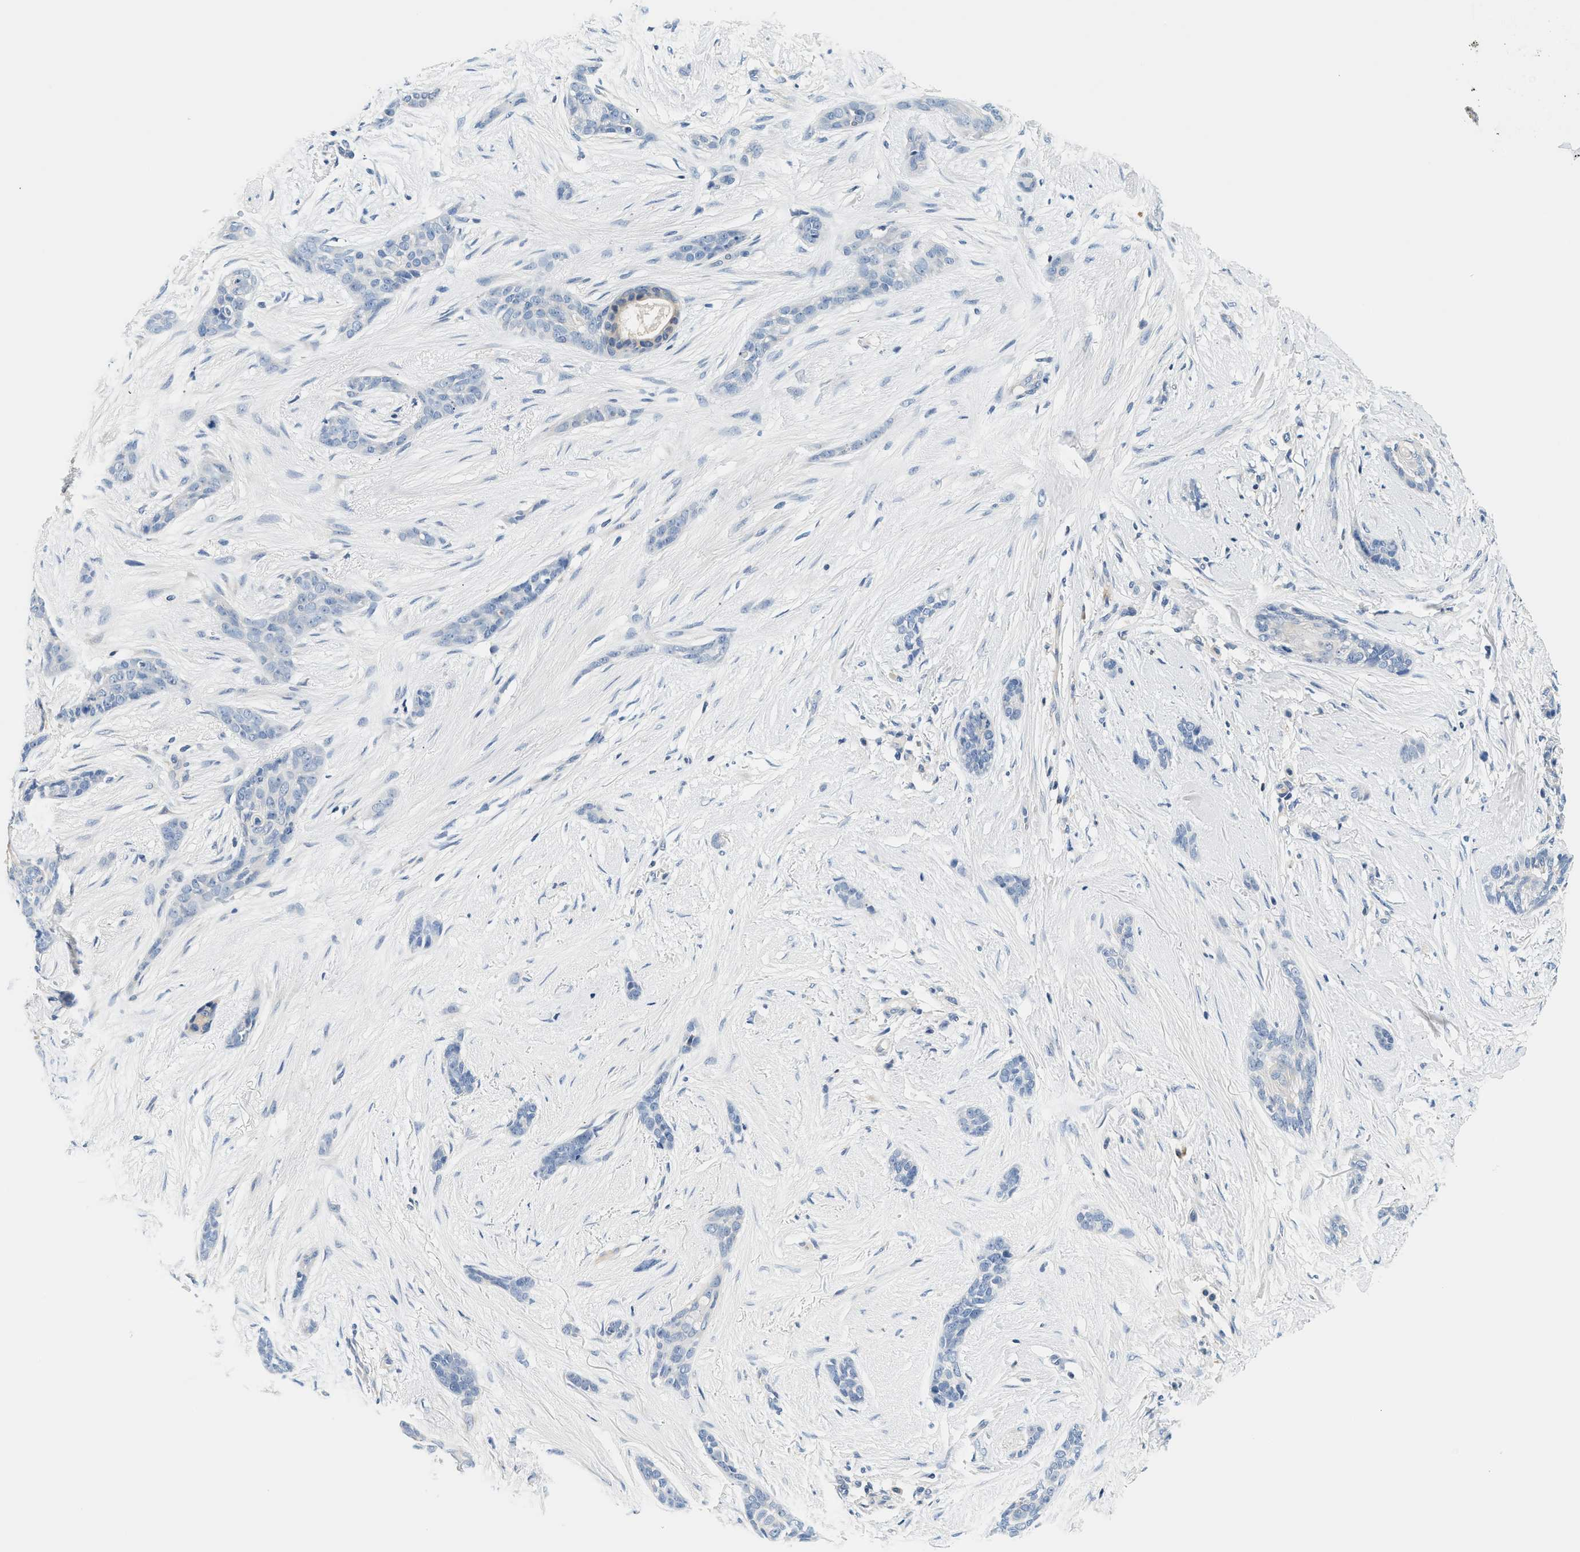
{"staining": {"intensity": "negative", "quantity": "none", "location": "none"}, "tissue": "skin cancer", "cell_type": "Tumor cells", "image_type": "cancer", "snomed": [{"axis": "morphology", "description": "Basal cell carcinoma"}, {"axis": "morphology", "description": "Adnexal tumor, benign"}, {"axis": "topography", "description": "Skin"}], "caption": "Skin basal cell carcinoma stained for a protein using immunohistochemistry (IHC) reveals no staining tumor cells.", "gene": "SLC35E1", "patient": {"sex": "female", "age": 42}}